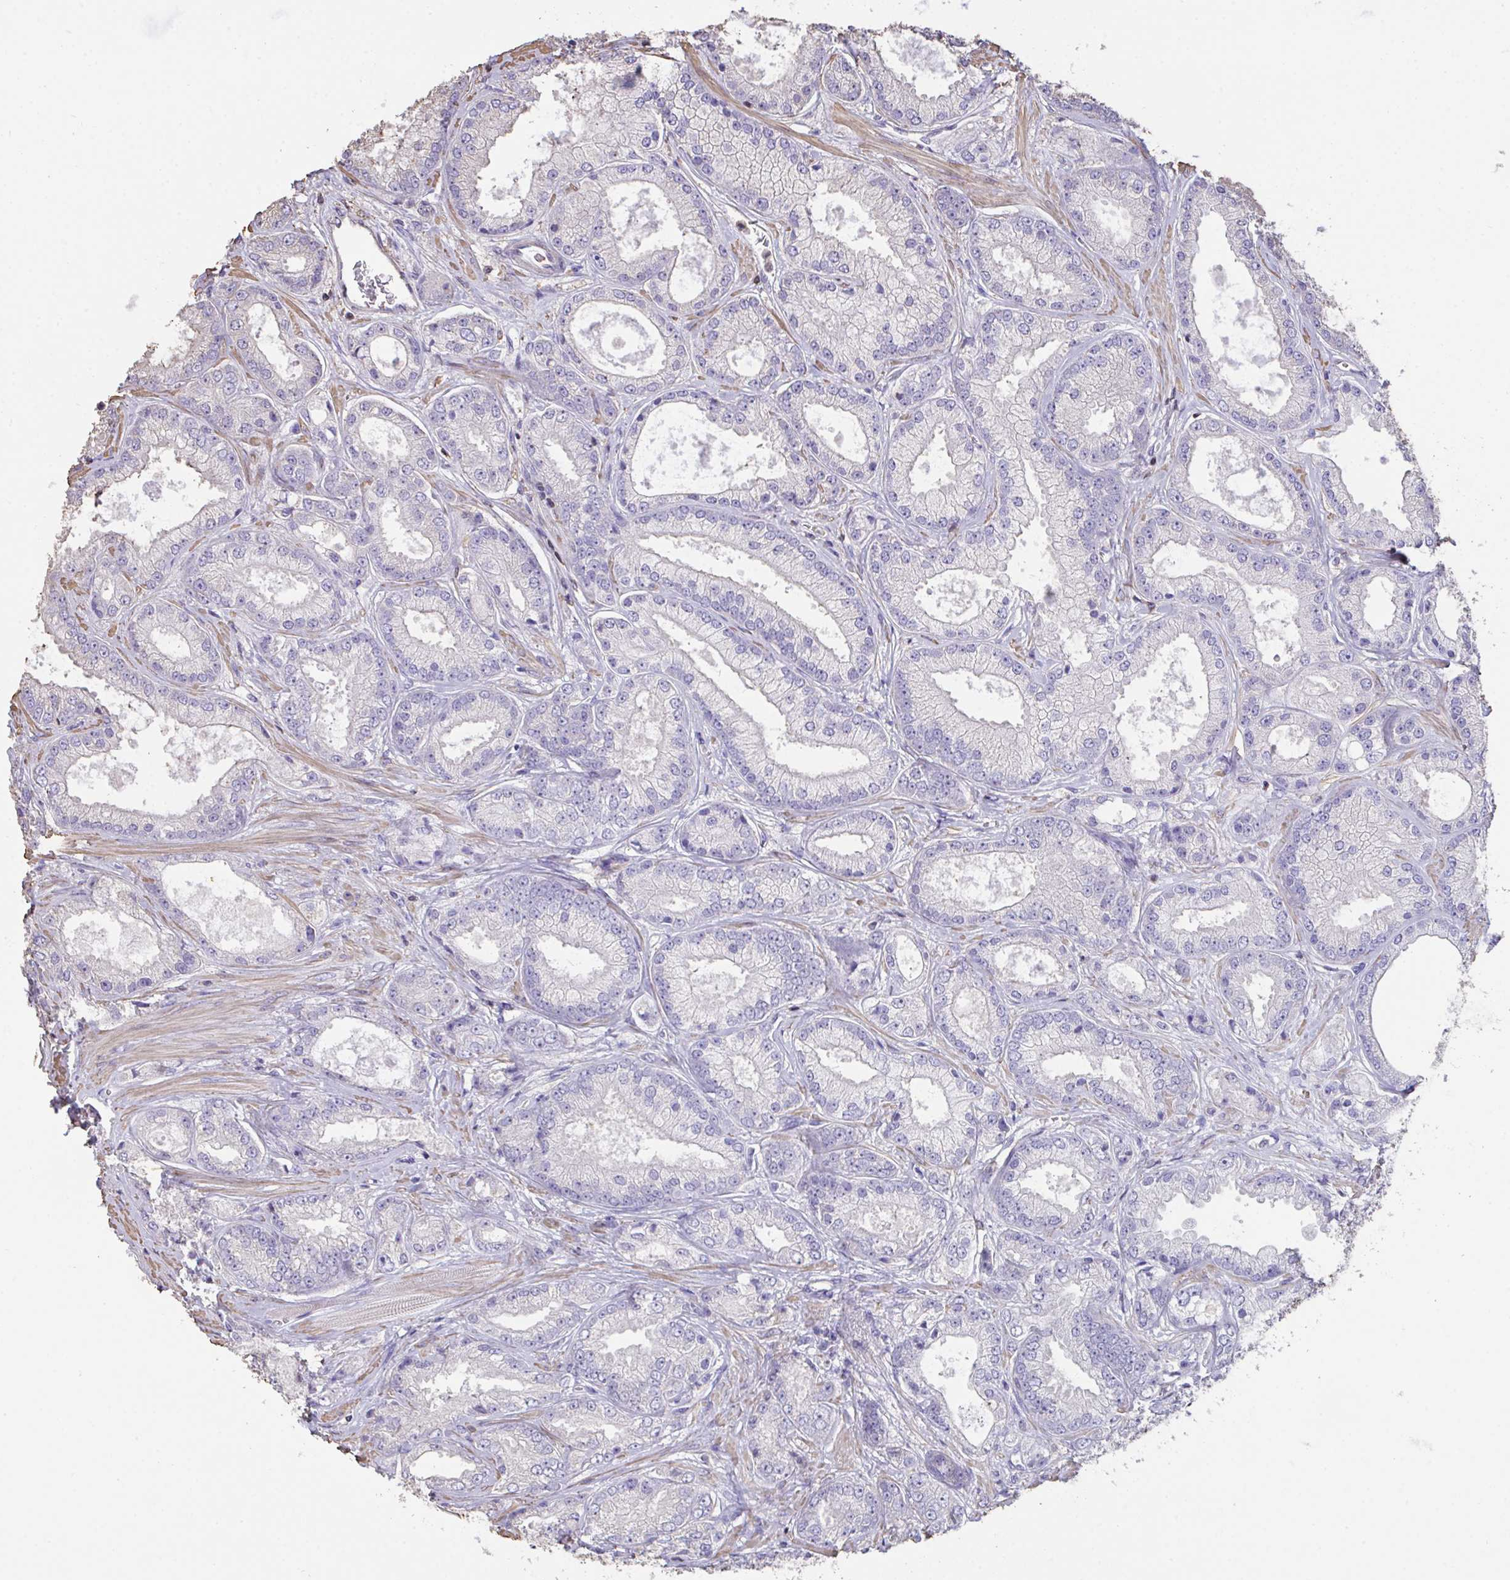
{"staining": {"intensity": "negative", "quantity": "none", "location": "none"}, "tissue": "prostate cancer", "cell_type": "Tumor cells", "image_type": "cancer", "snomed": [{"axis": "morphology", "description": "Adenocarcinoma, High grade"}, {"axis": "topography", "description": "Prostate"}], "caption": "Photomicrograph shows no protein expression in tumor cells of prostate cancer (high-grade adenocarcinoma) tissue.", "gene": "IL23R", "patient": {"sex": "male", "age": 67}}